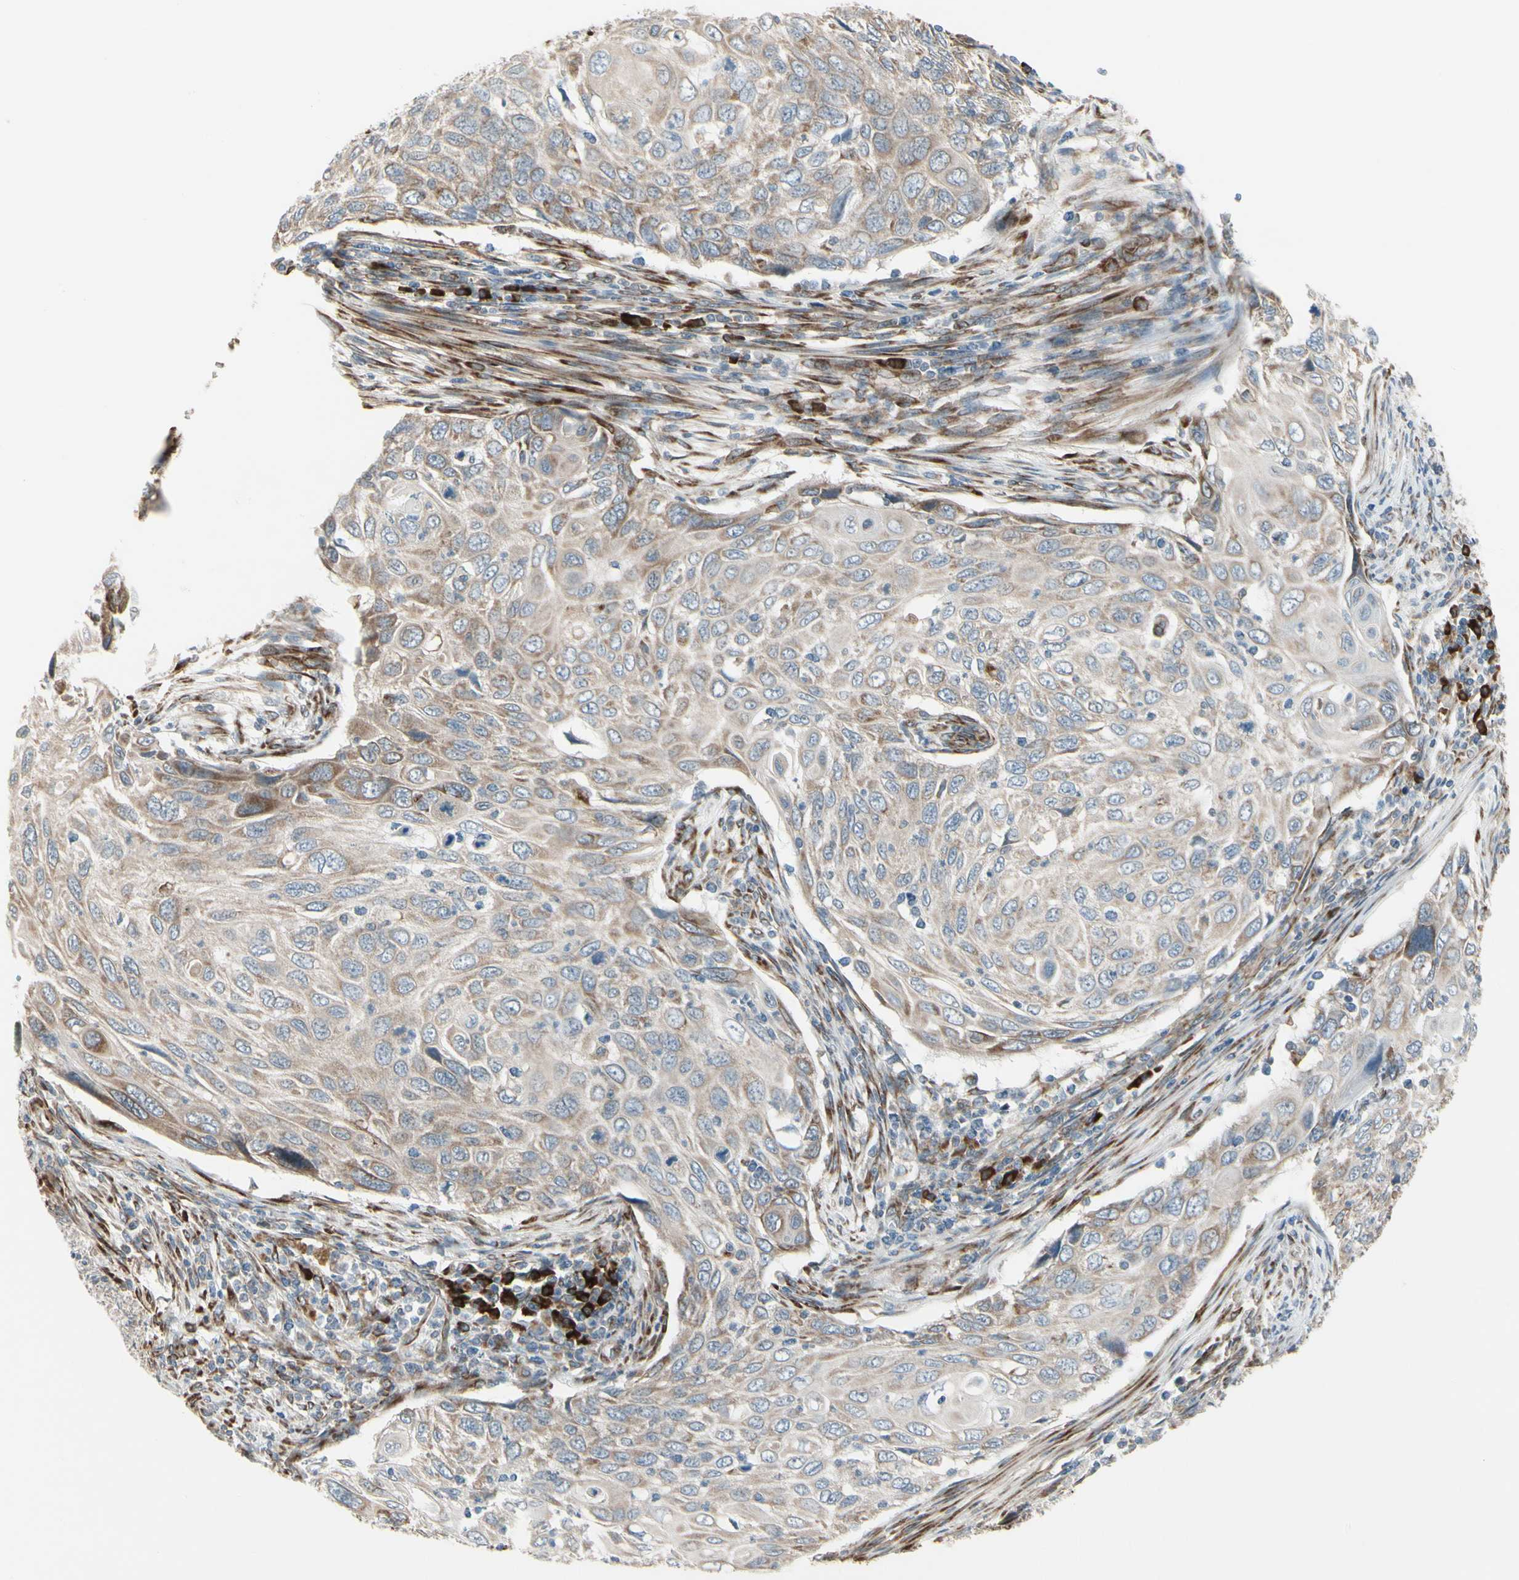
{"staining": {"intensity": "weak", "quantity": ">75%", "location": "cytoplasmic/membranous"}, "tissue": "cervical cancer", "cell_type": "Tumor cells", "image_type": "cancer", "snomed": [{"axis": "morphology", "description": "Squamous cell carcinoma, NOS"}, {"axis": "topography", "description": "Cervix"}], "caption": "The image shows immunohistochemical staining of cervical cancer. There is weak cytoplasmic/membranous staining is present in approximately >75% of tumor cells.", "gene": "FNDC3A", "patient": {"sex": "female", "age": 70}}